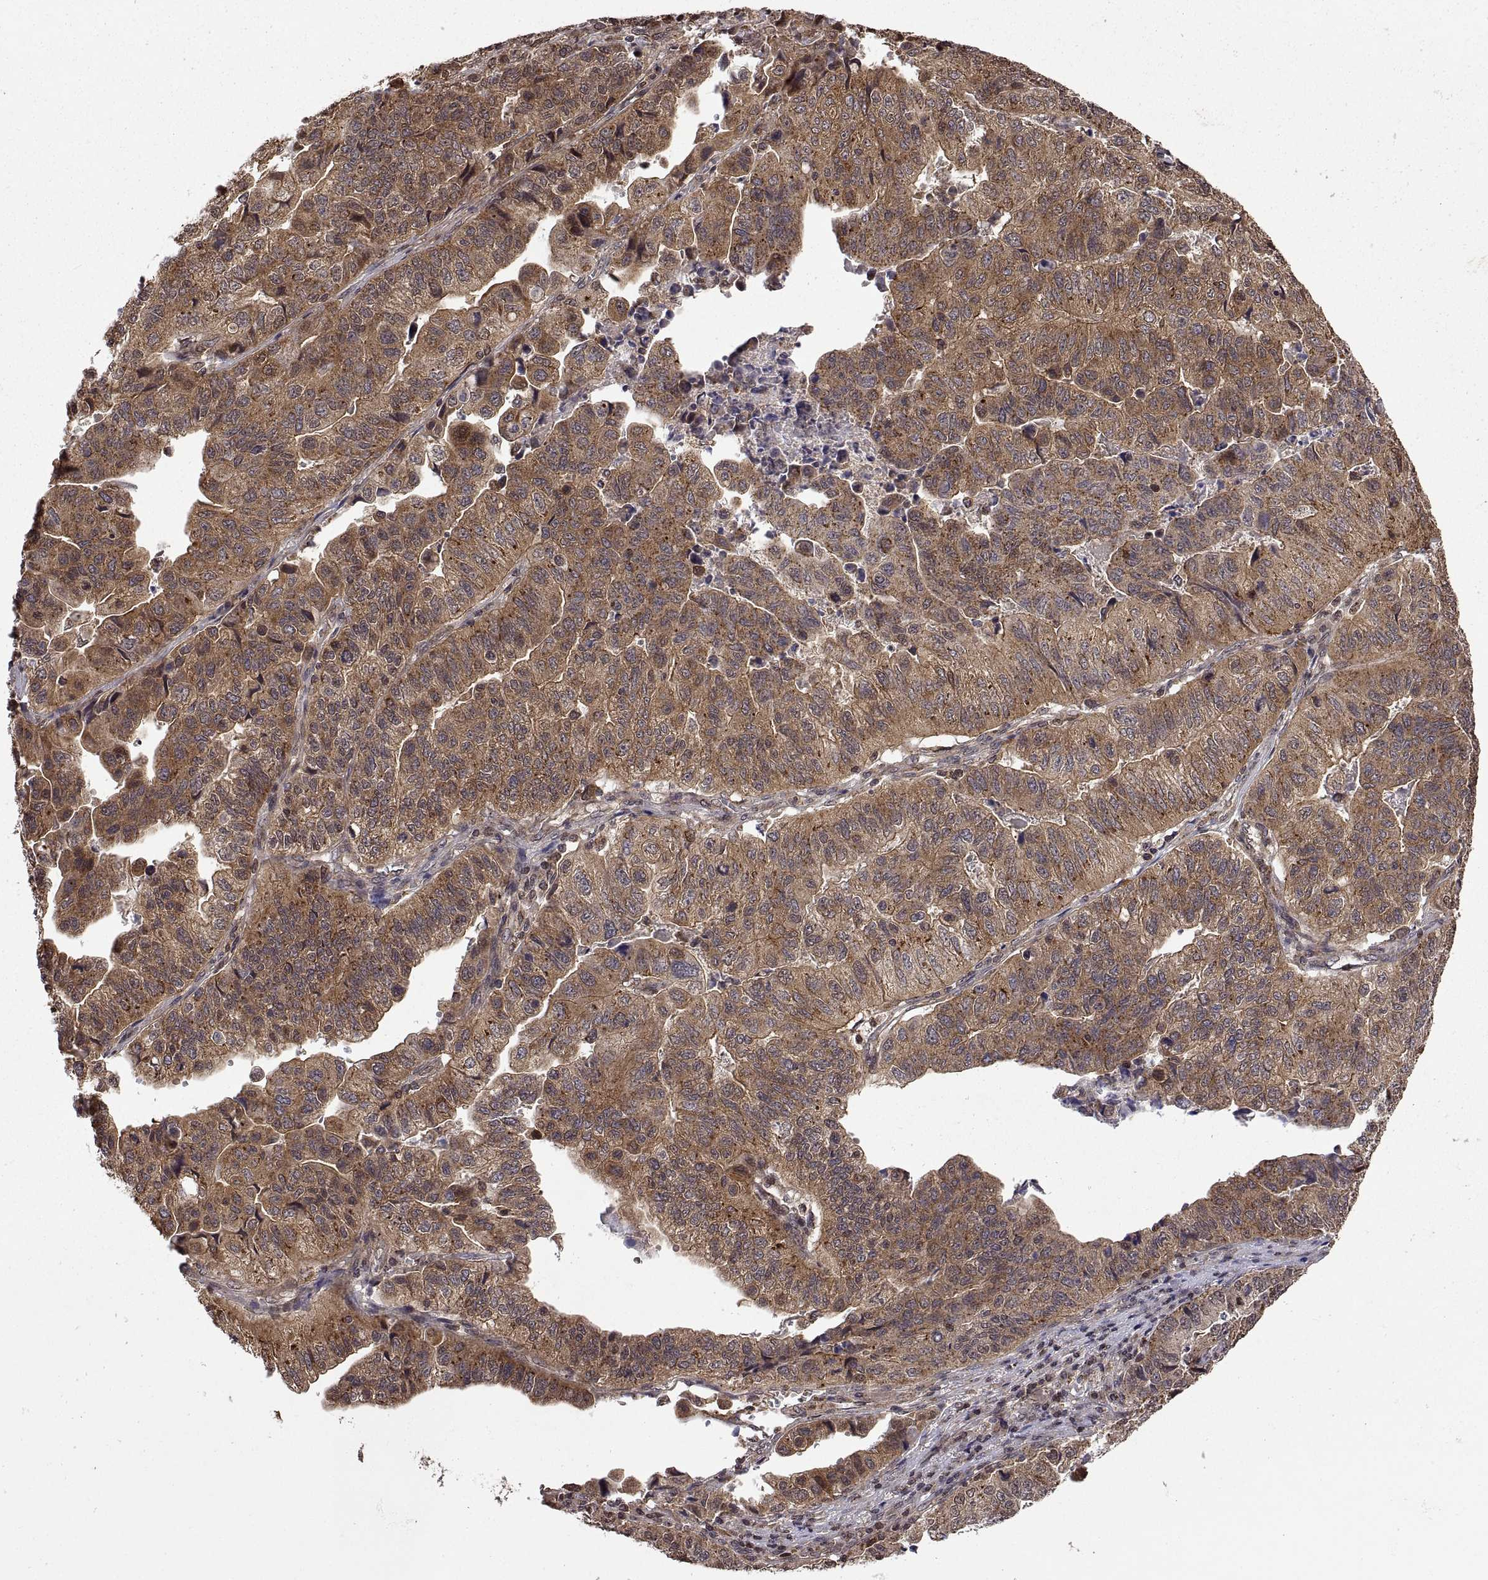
{"staining": {"intensity": "moderate", "quantity": "25%-75%", "location": "cytoplasmic/membranous"}, "tissue": "stomach cancer", "cell_type": "Tumor cells", "image_type": "cancer", "snomed": [{"axis": "morphology", "description": "Adenocarcinoma, NOS"}, {"axis": "topography", "description": "Stomach, upper"}], "caption": "Stomach cancer (adenocarcinoma) stained for a protein displays moderate cytoplasmic/membranous positivity in tumor cells.", "gene": "ZNRF2", "patient": {"sex": "female", "age": 67}}